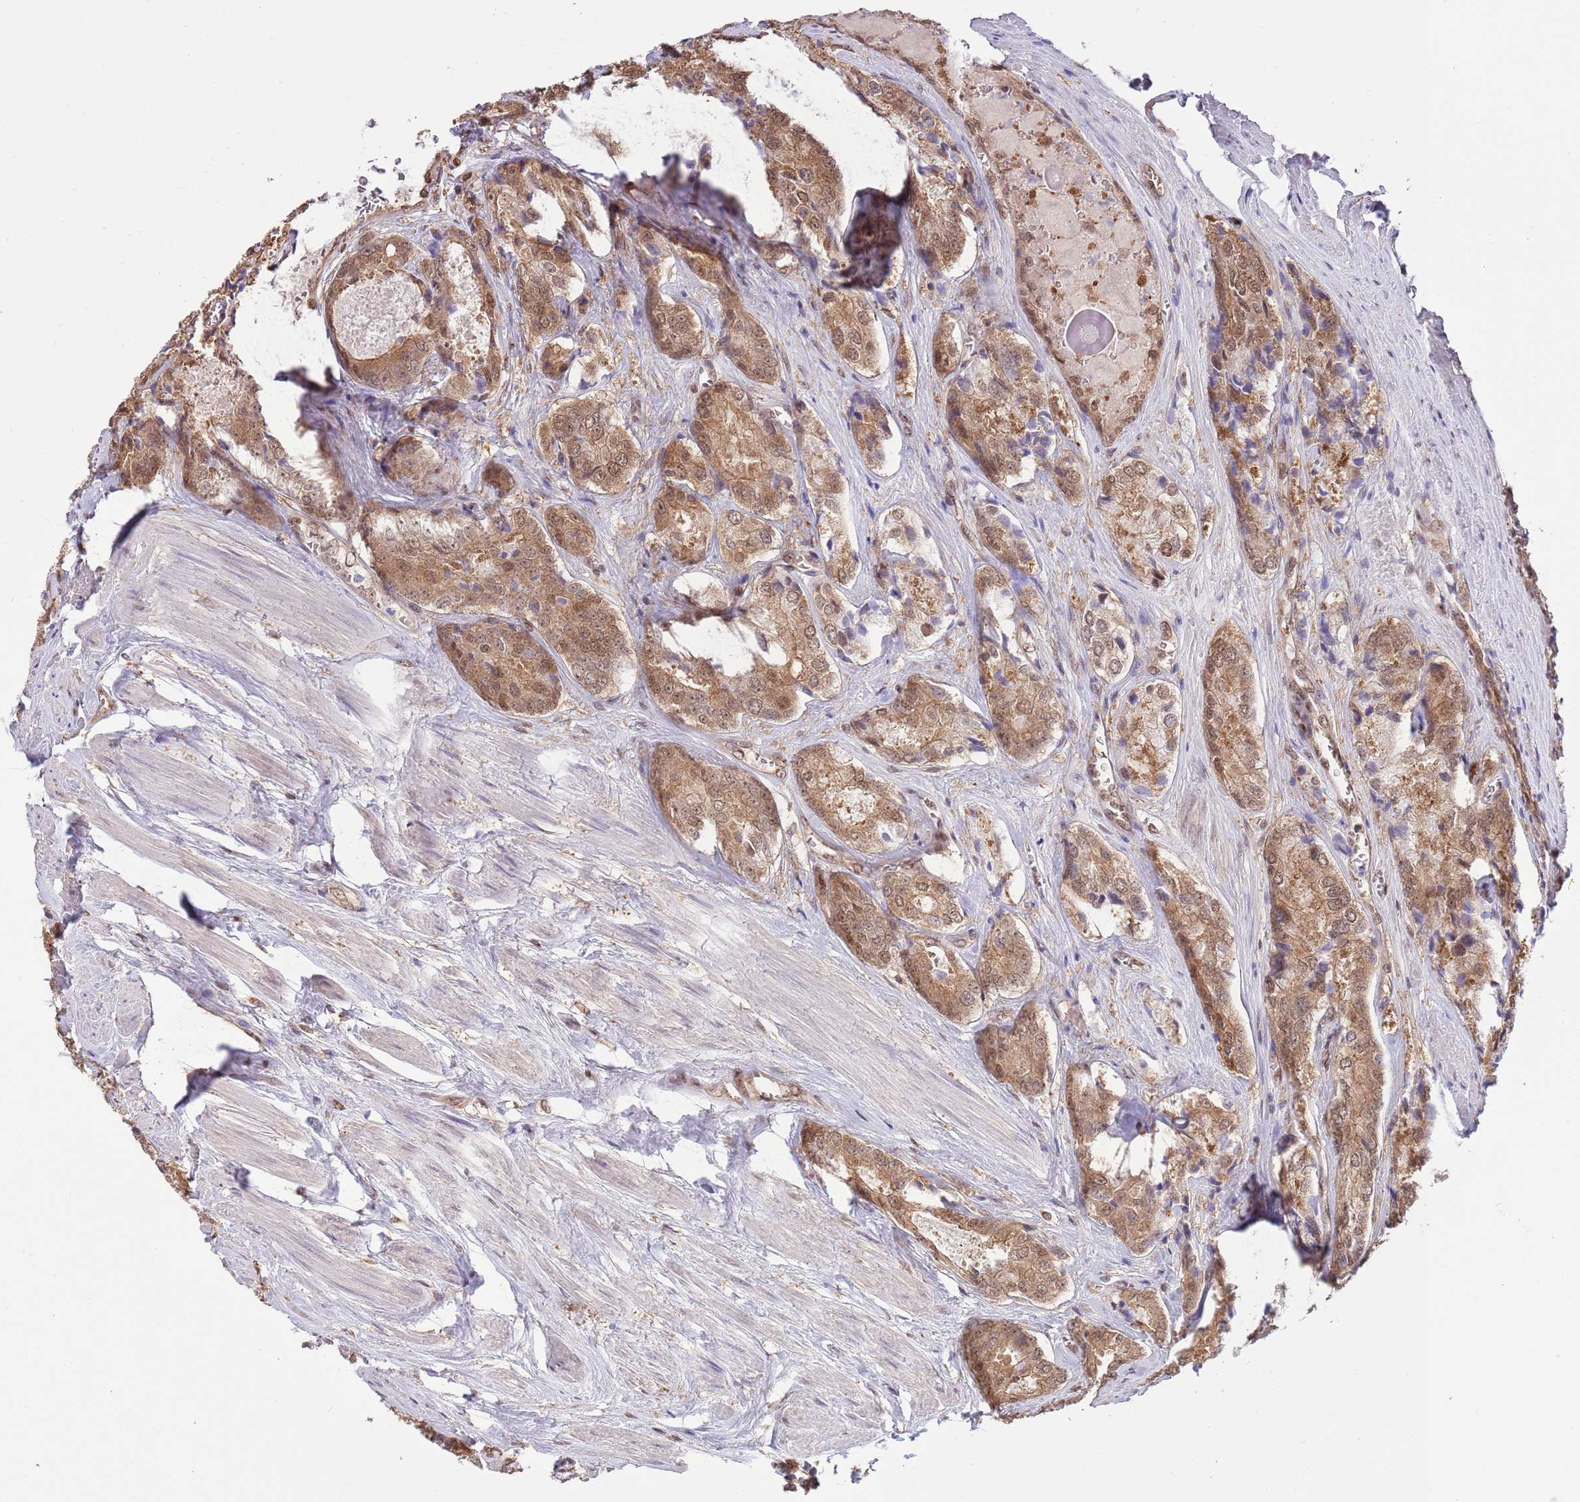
{"staining": {"intensity": "moderate", "quantity": ">75%", "location": "cytoplasmic/membranous,nuclear"}, "tissue": "prostate cancer", "cell_type": "Tumor cells", "image_type": "cancer", "snomed": [{"axis": "morphology", "description": "Adenocarcinoma, Low grade"}, {"axis": "topography", "description": "Prostate"}], "caption": "Immunohistochemical staining of prostate cancer demonstrates medium levels of moderate cytoplasmic/membranous and nuclear protein expression in about >75% of tumor cells.", "gene": "NSFL1C", "patient": {"sex": "male", "age": 68}}